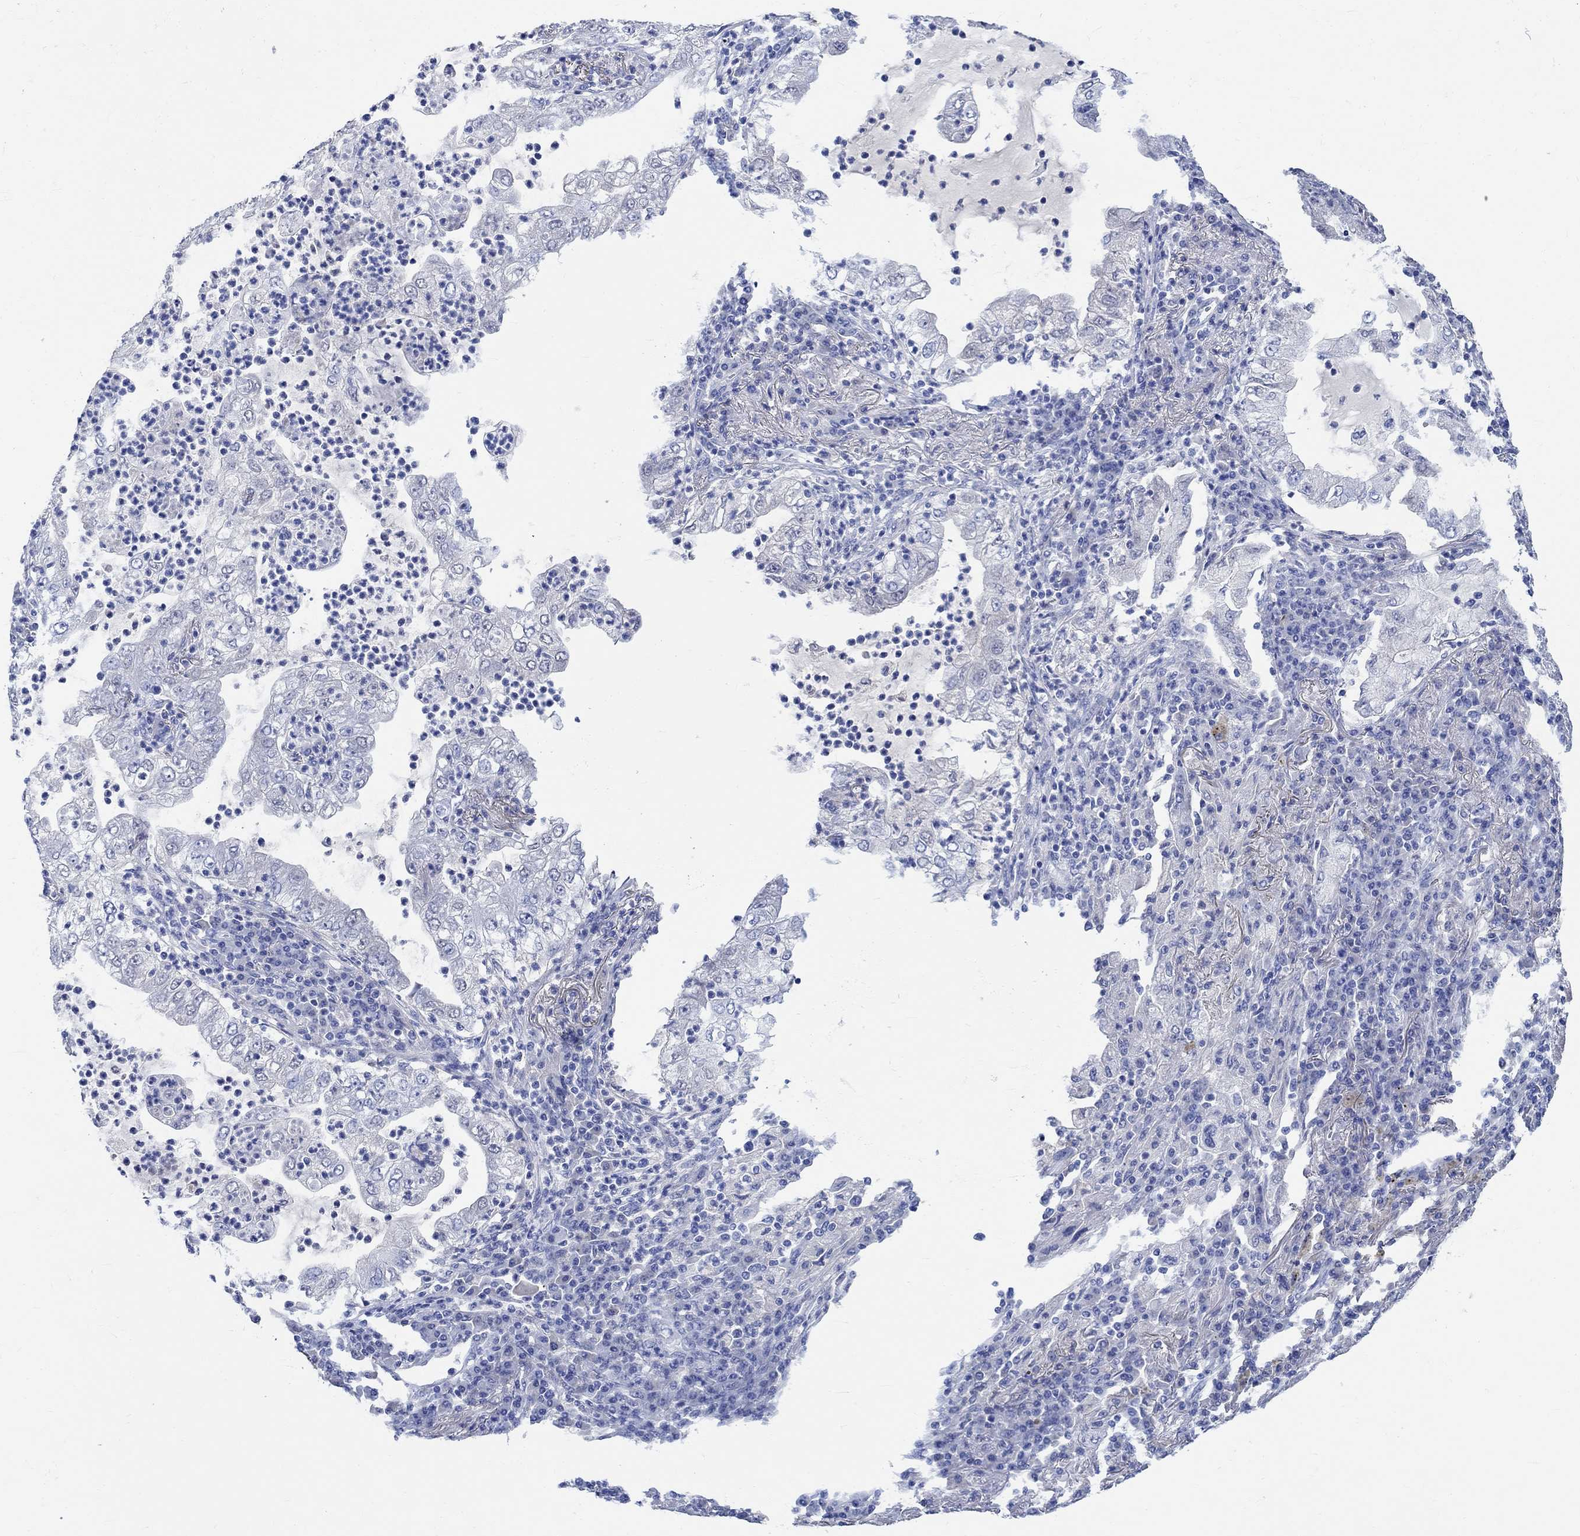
{"staining": {"intensity": "negative", "quantity": "none", "location": "none"}, "tissue": "lung cancer", "cell_type": "Tumor cells", "image_type": "cancer", "snomed": [{"axis": "morphology", "description": "Adenocarcinoma, NOS"}, {"axis": "topography", "description": "Lung"}], "caption": "Tumor cells are negative for brown protein staining in lung adenocarcinoma.", "gene": "SHISA4", "patient": {"sex": "female", "age": 73}}